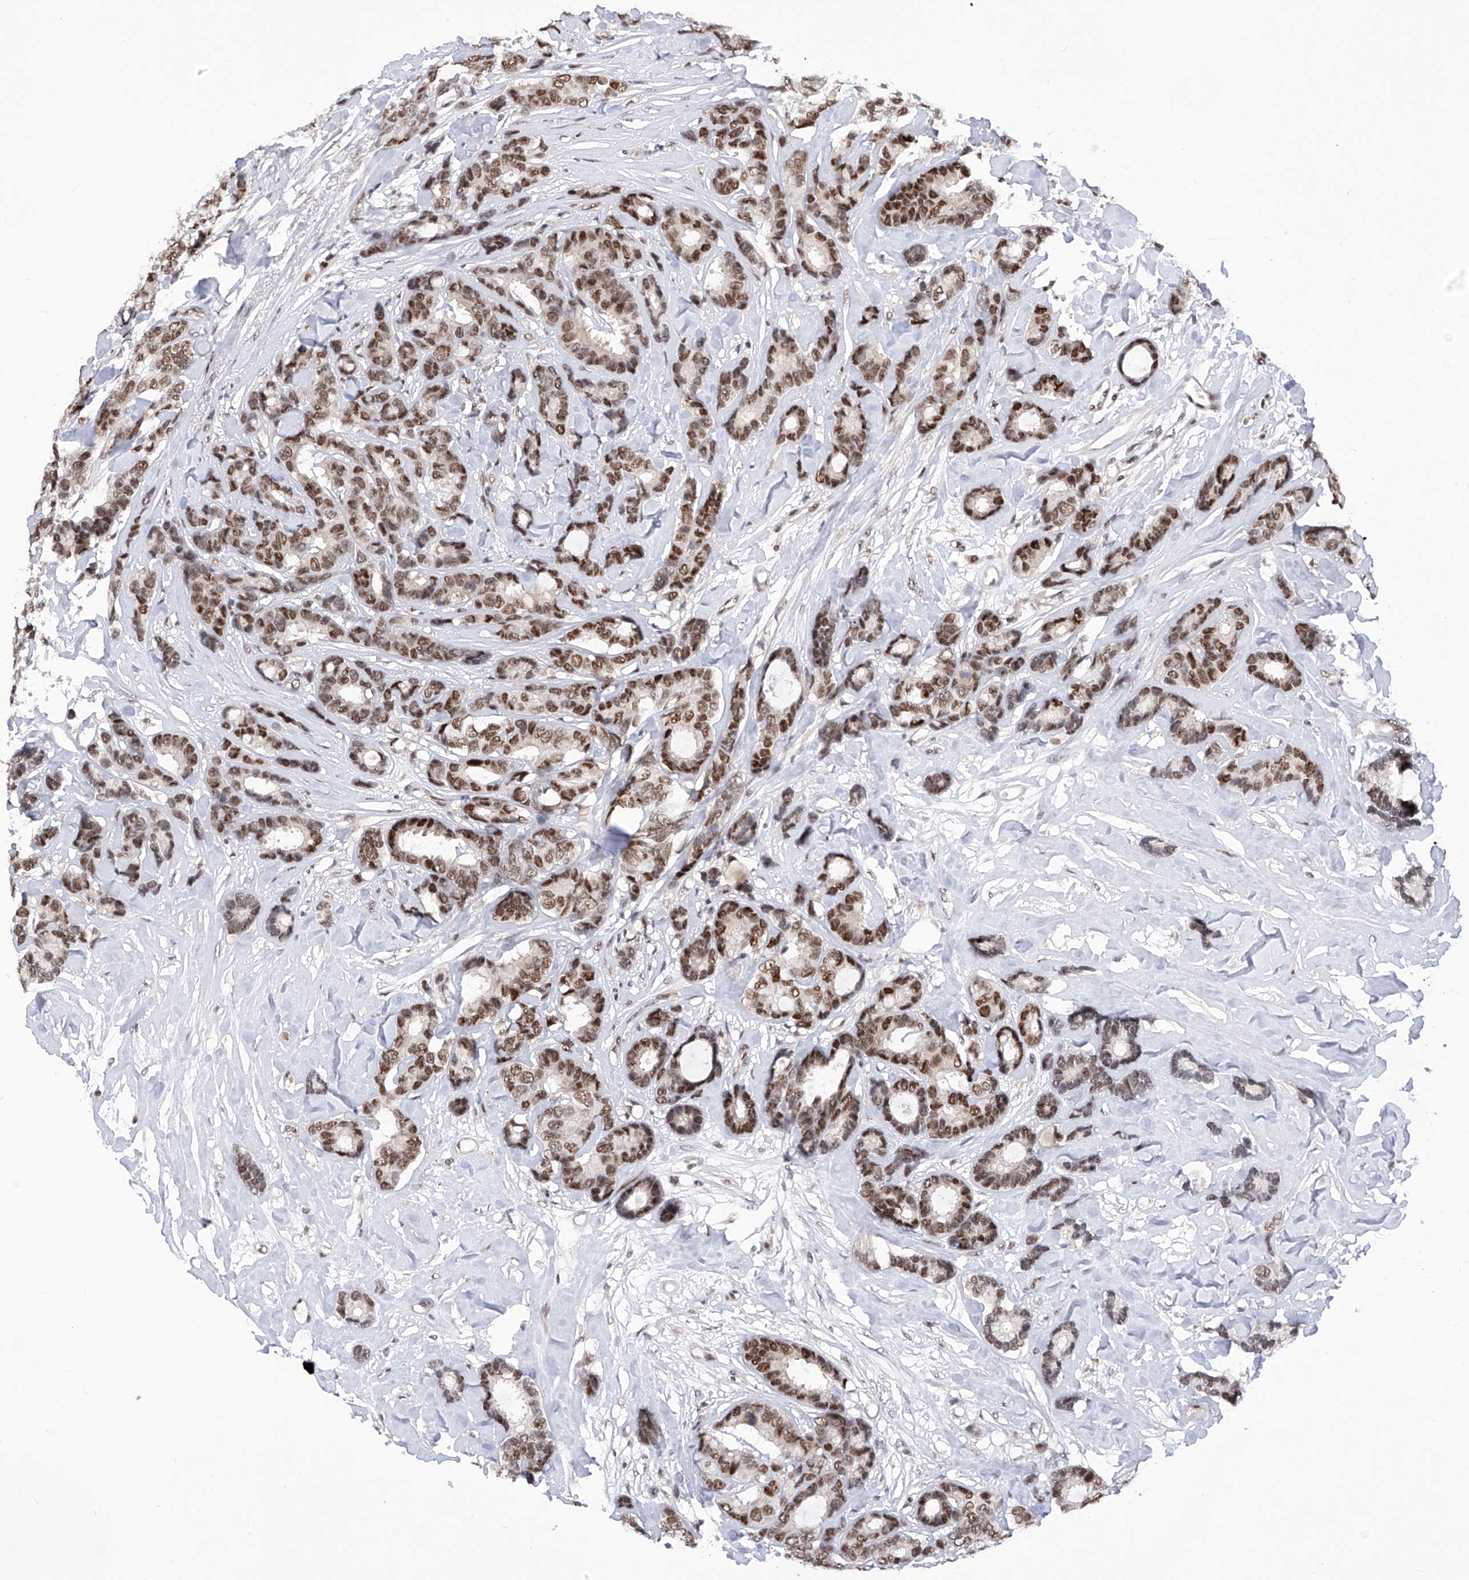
{"staining": {"intensity": "moderate", "quantity": ">75%", "location": "nuclear"}, "tissue": "breast cancer", "cell_type": "Tumor cells", "image_type": "cancer", "snomed": [{"axis": "morphology", "description": "Duct carcinoma"}, {"axis": "topography", "description": "Breast"}], "caption": "Tumor cells exhibit medium levels of moderate nuclear expression in approximately >75% of cells in breast cancer (intraductal carcinoma).", "gene": "RAD54L", "patient": {"sex": "female", "age": 87}}